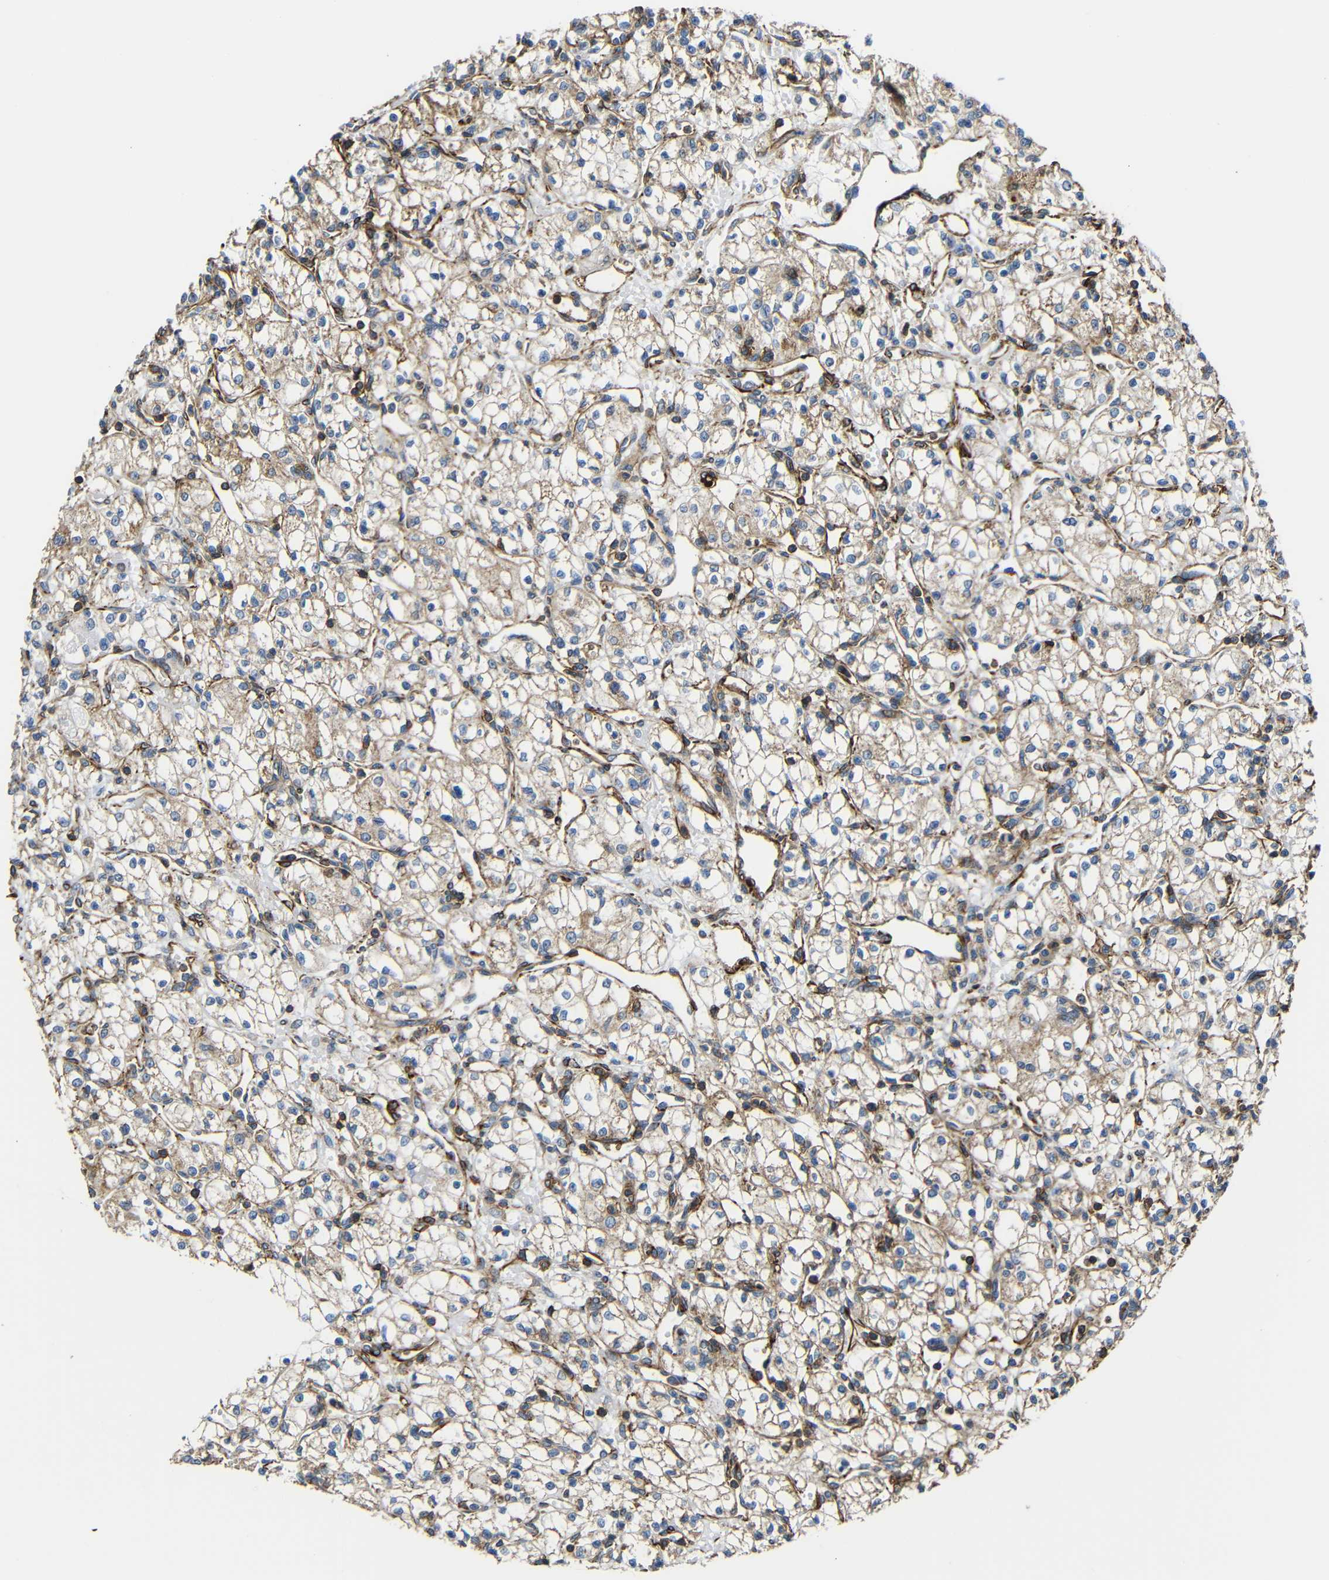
{"staining": {"intensity": "weak", "quantity": "25%-75%", "location": "cytoplasmic/membranous"}, "tissue": "renal cancer", "cell_type": "Tumor cells", "image_type": "cancer", "snomed": [{"axis": "morphology", "description": "Normal tissue, NOS"}, {"axis": "morphology", "description": "Adenocarcinoma, NOS"}, {"axis": "topography", "description": "Kidney"}], "caption": "Renal cancer (adenocarcinoma) stained with a brown dye shows weak cytoplasmic/membranous positive staining in about 25%-75% of tumor cells.", "gene": "IGSF10", "patient": {"sex": "male", "age": 59}}